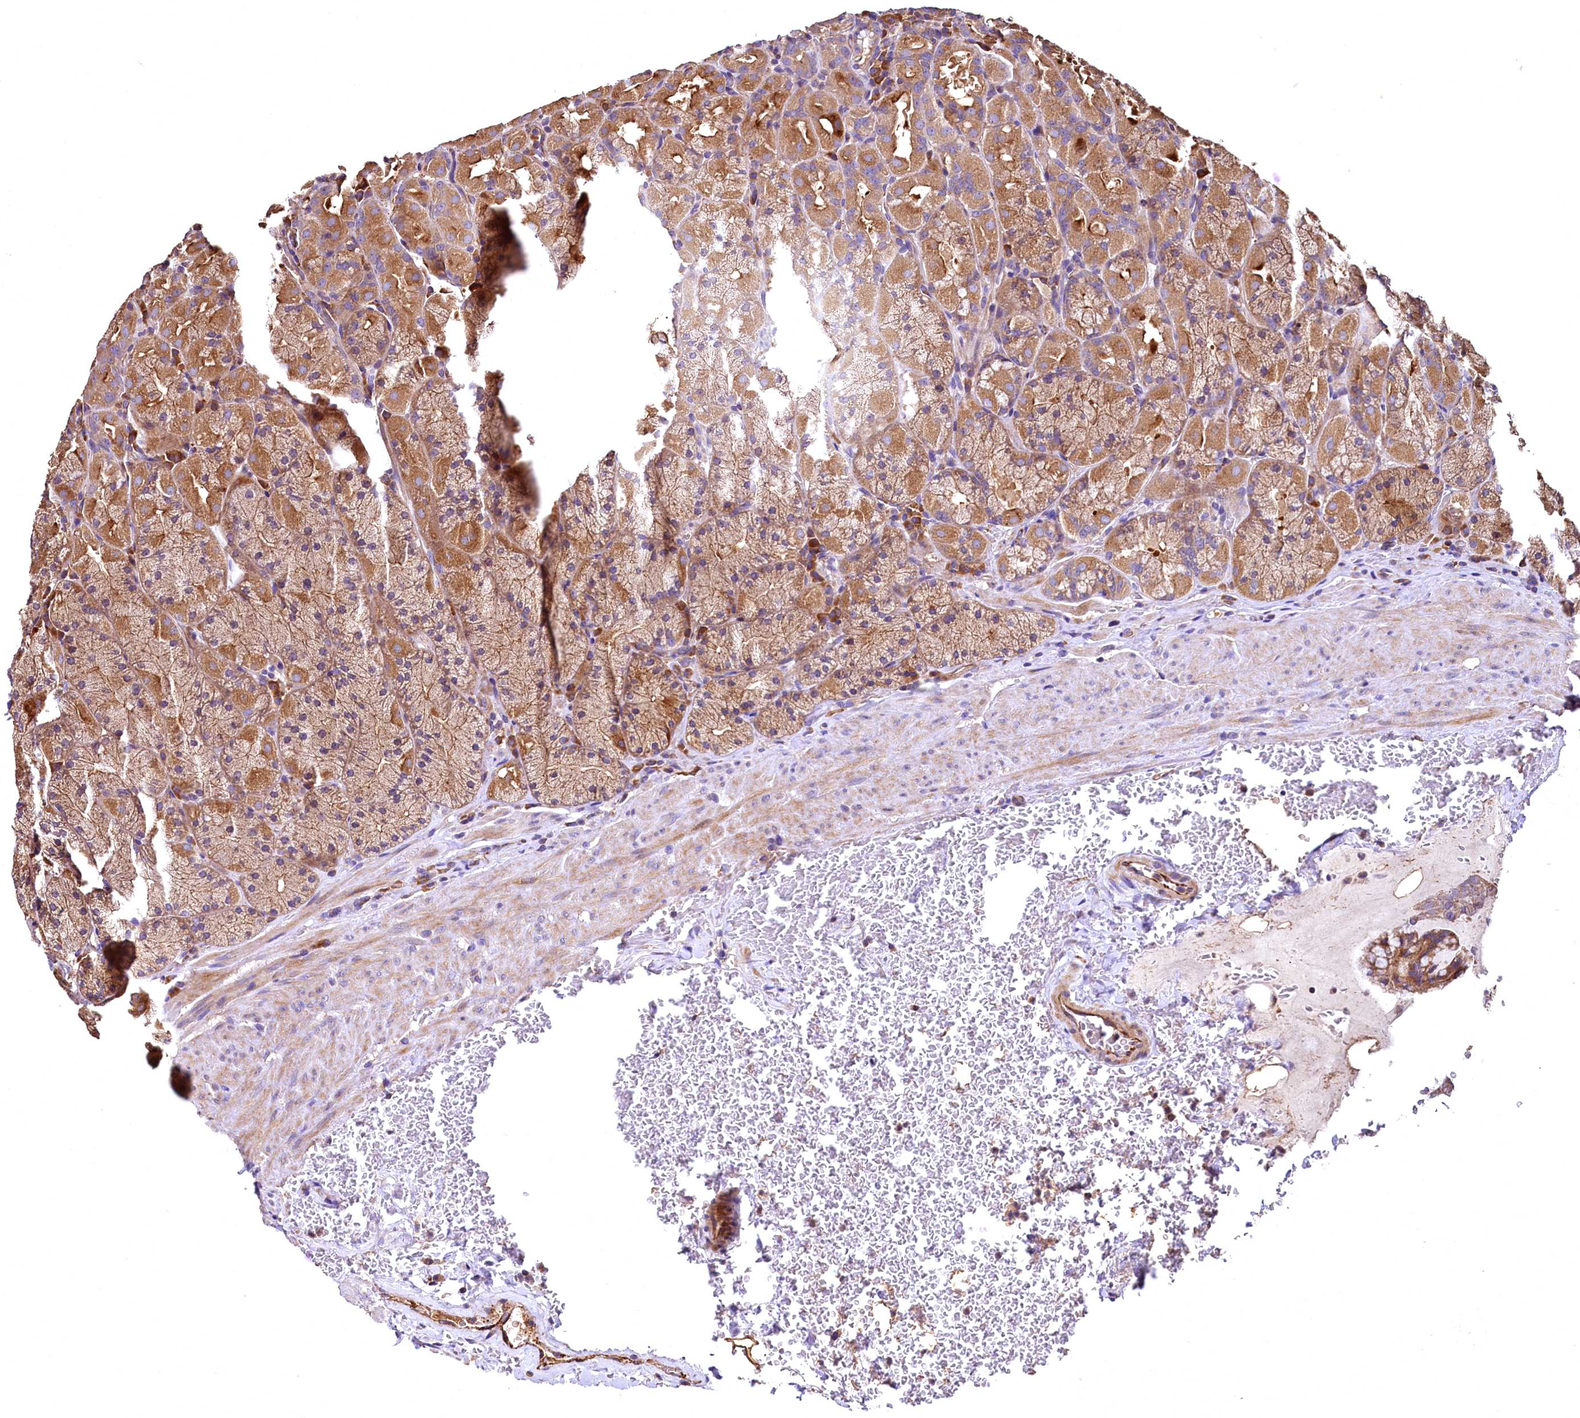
{"staining": {"intensity": "moderate", "quantity": ">75%", "location": "cytoplasmic/membranous"}, "tissue": "stomach", "cell_type": "Glandular cells", "image_type": "normal", "snomed": [{"axis": "morphology", "description": "Normal tissue, NOS"}, {"axis": "topography", "description": "Stomach, upper"}, {"axis": "topography", "description": "Stomach, lower"}], "caption": "Glandular cells exhibit medium levels of moderate cytoplasmic/membranous expression in about >75% of cells in benign human stomach.", "gene": "RASSF1", "patient": {"sex": "male", "age": 80}}